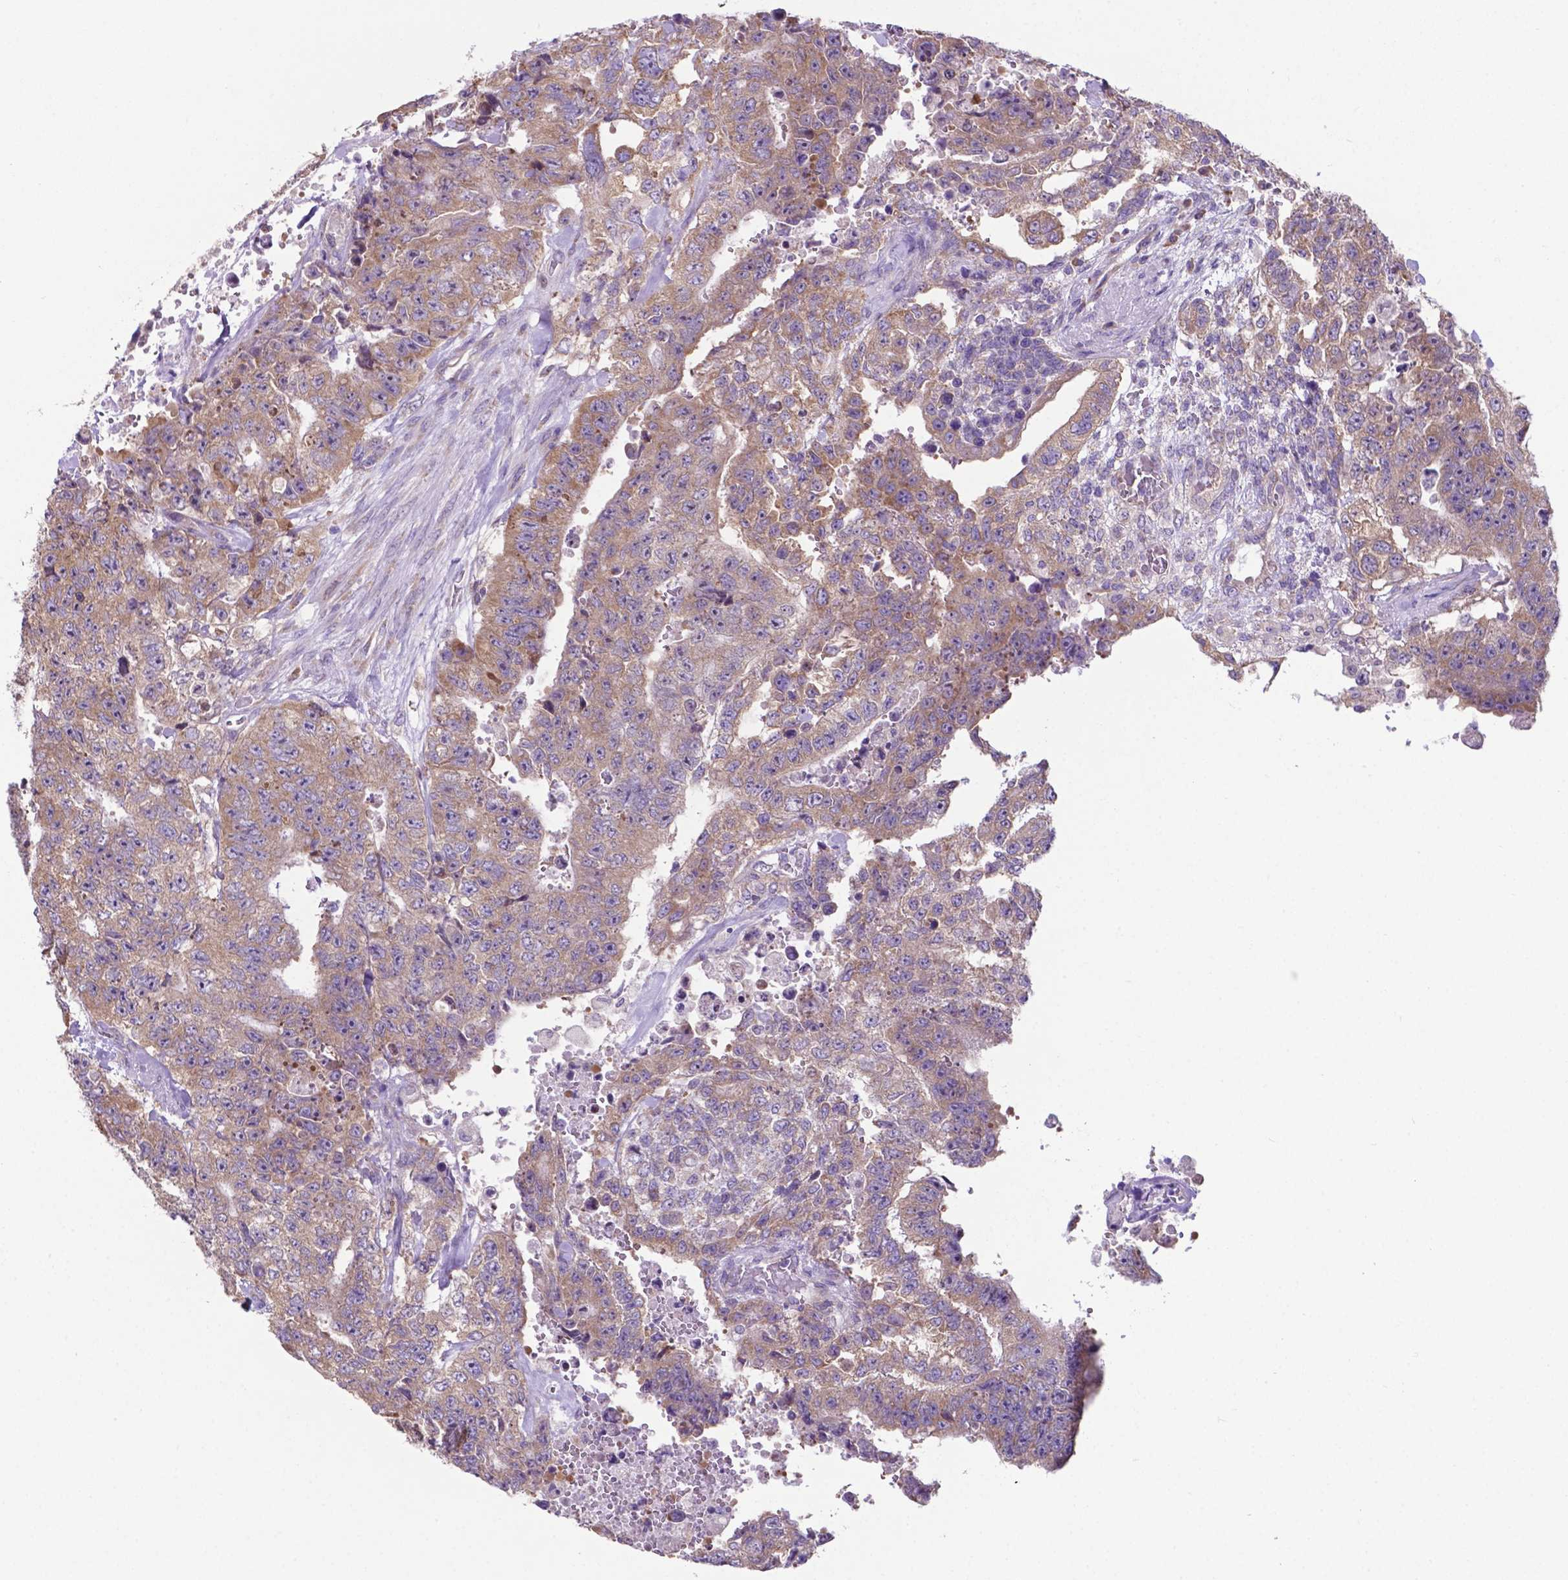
{"staining": {"intensity": "moderate", "quantity": ">75%", "location": "cytoplasmic/membranous"}, "tissue": "testis cancer", "cell_type": "Tumor cells", "image_type": "cancer", "snomed": [{"axis": "morphology", "description": "Carcinoma, Embryonal, NOS"}, {"axis": "topography", "description": "Testis"}], "caption": "Human embryonal carcinoma (testis) stained with a protein marker shows moderate staining in tumor cells.", "gene": "RPL6", "patient": {"sex": "male", "age": 24}}